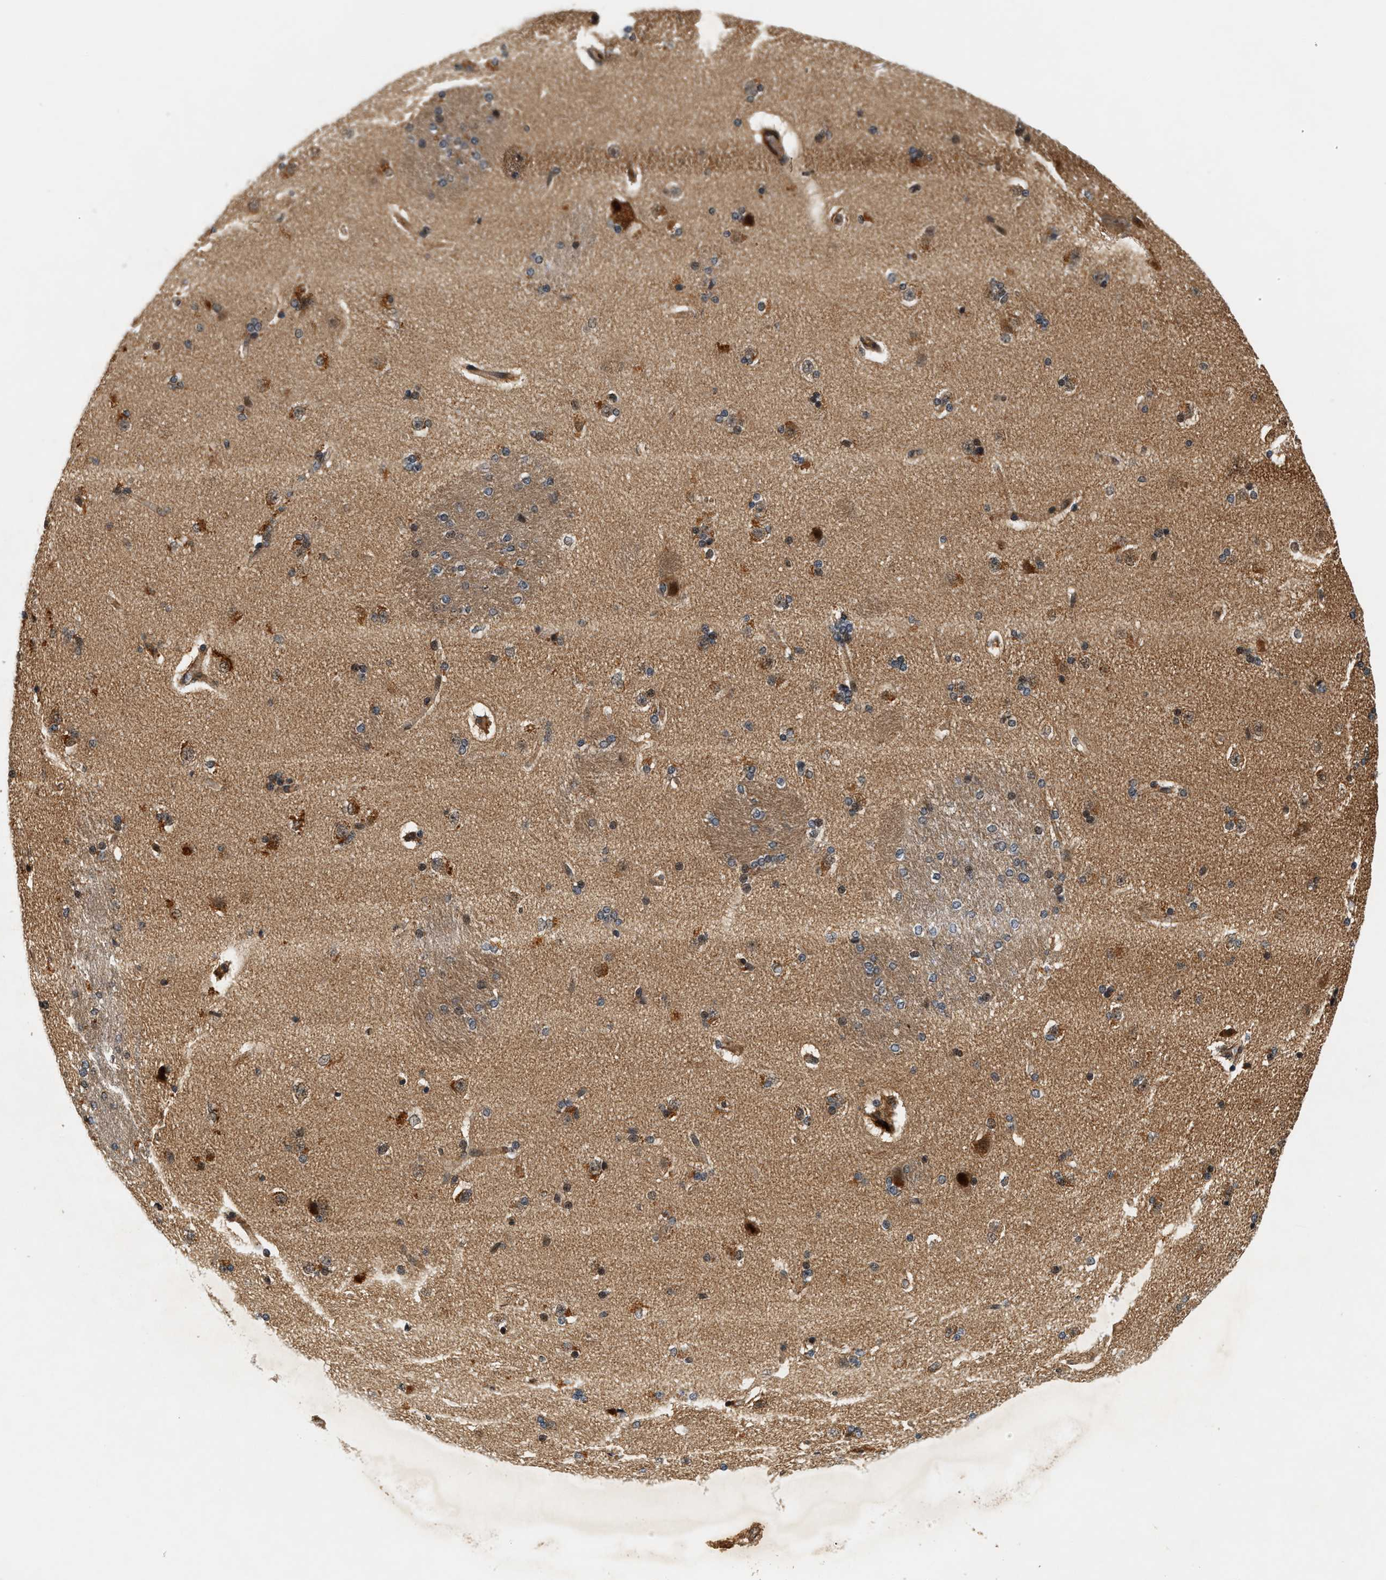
{"staining": {"intensity": "moderate", "quantity": "25%-75%", "location": "cytoplasmic/membranous"}, "tissue": "caudate", "cell_type": "Glial cells", "image_type": "normal", "snomed": [{"axis": "morphology", "description": "Normal tissue, NOS"}, {"axis": "topography", "description": "Lateral ventricle wall"}], "caption": "This is an image of immunohistochemistry (IHC) staining of benign caudate, which shows moderate staining in the cytoplasmic/membranous of glial cells.", "gene": "SAMD9", "patient": {"sex": "female", "age": 19}}